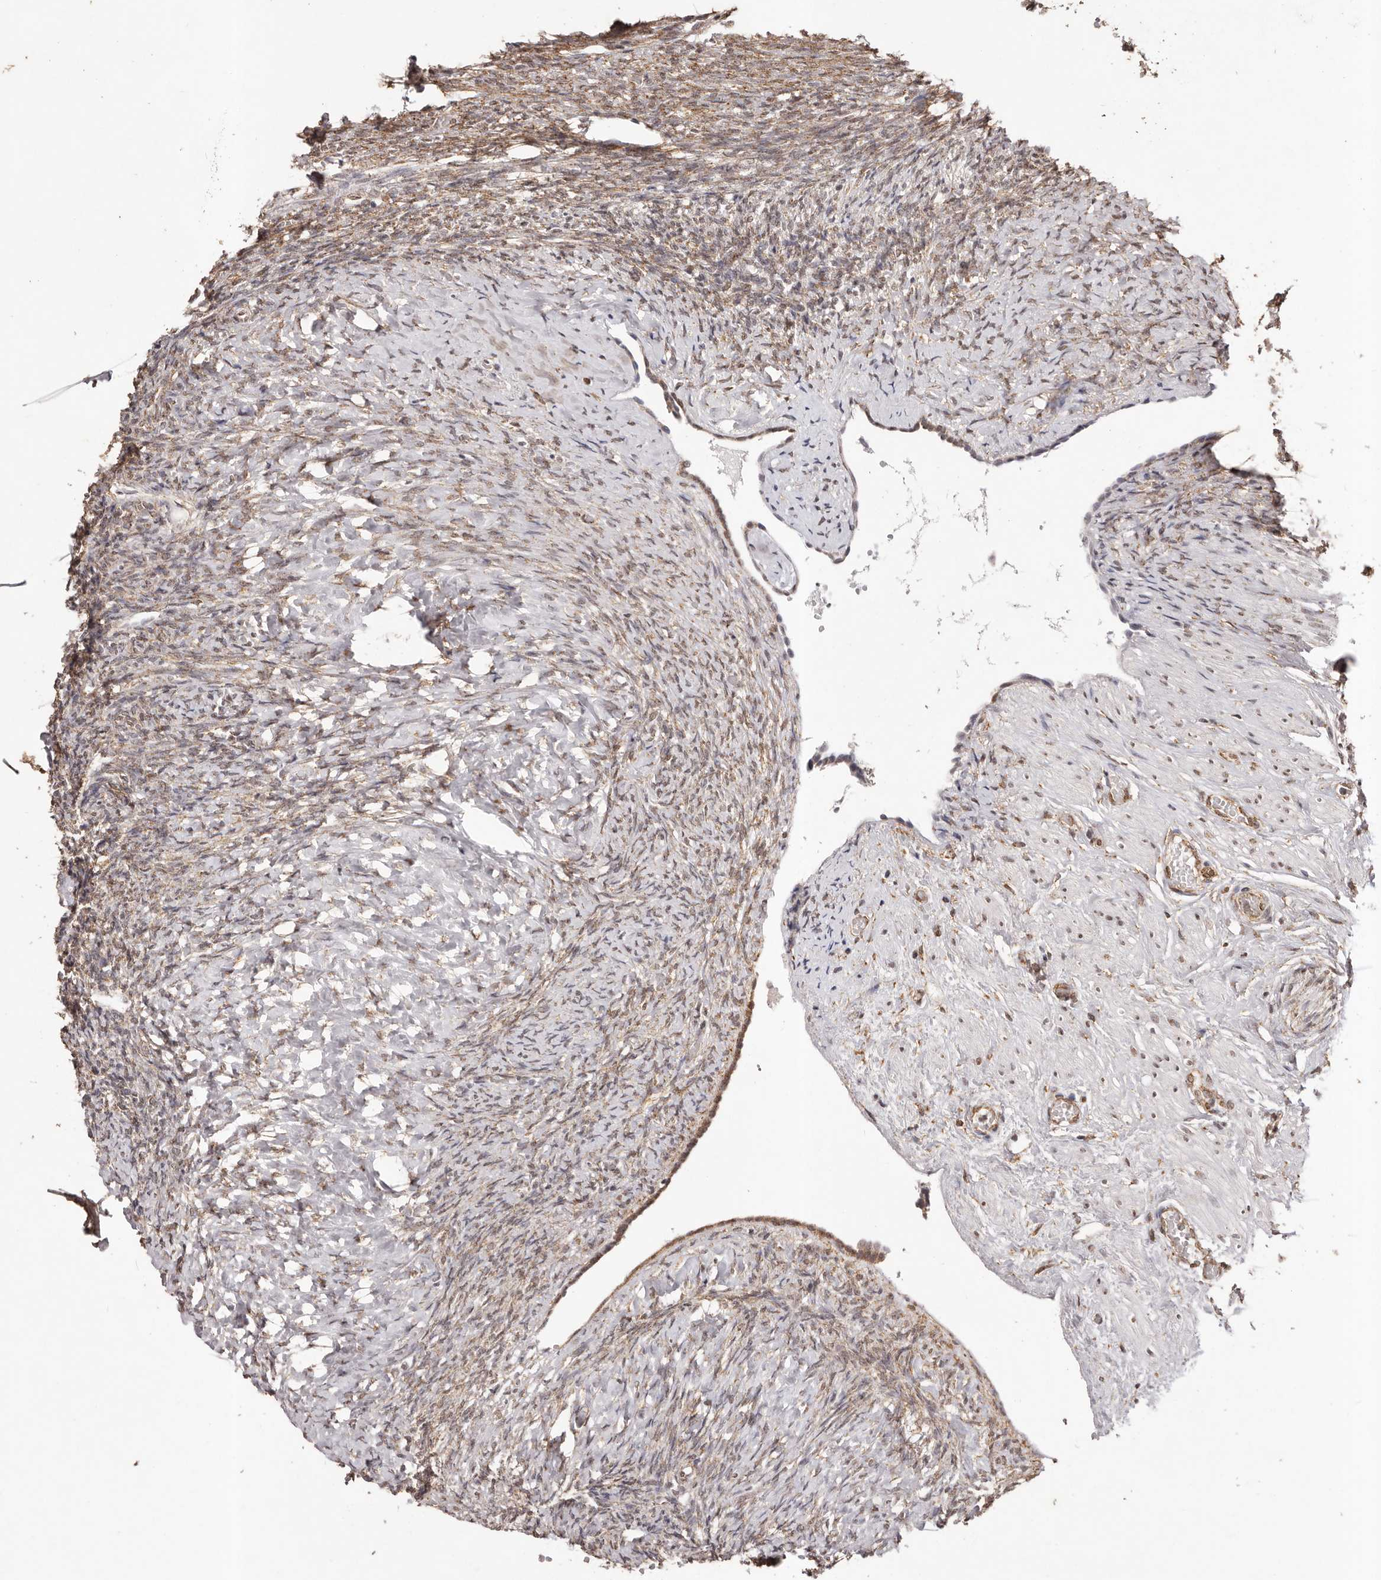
{"staining": {"intensity": "weak", "quantity": "25%-75%", "location": "nuclear"}, "tissue": "ovary", "cell_type": "Ovarian stroma cells", "image_type": "normal", "snomed": [{"axis": "morphology", "description": "Normal tissue, NOS"}, {"axis": "topography", "description": "Ovary"}], "caption": "The image displays a brown stain indicating the presence of a protein in the nuclear of ovarian stroma cells in ovary. (DAB IHC with brightfield microscopy, high magnification).", "gene": "RPS6KA5", "patient": {"sex": "female", "age": 41}}